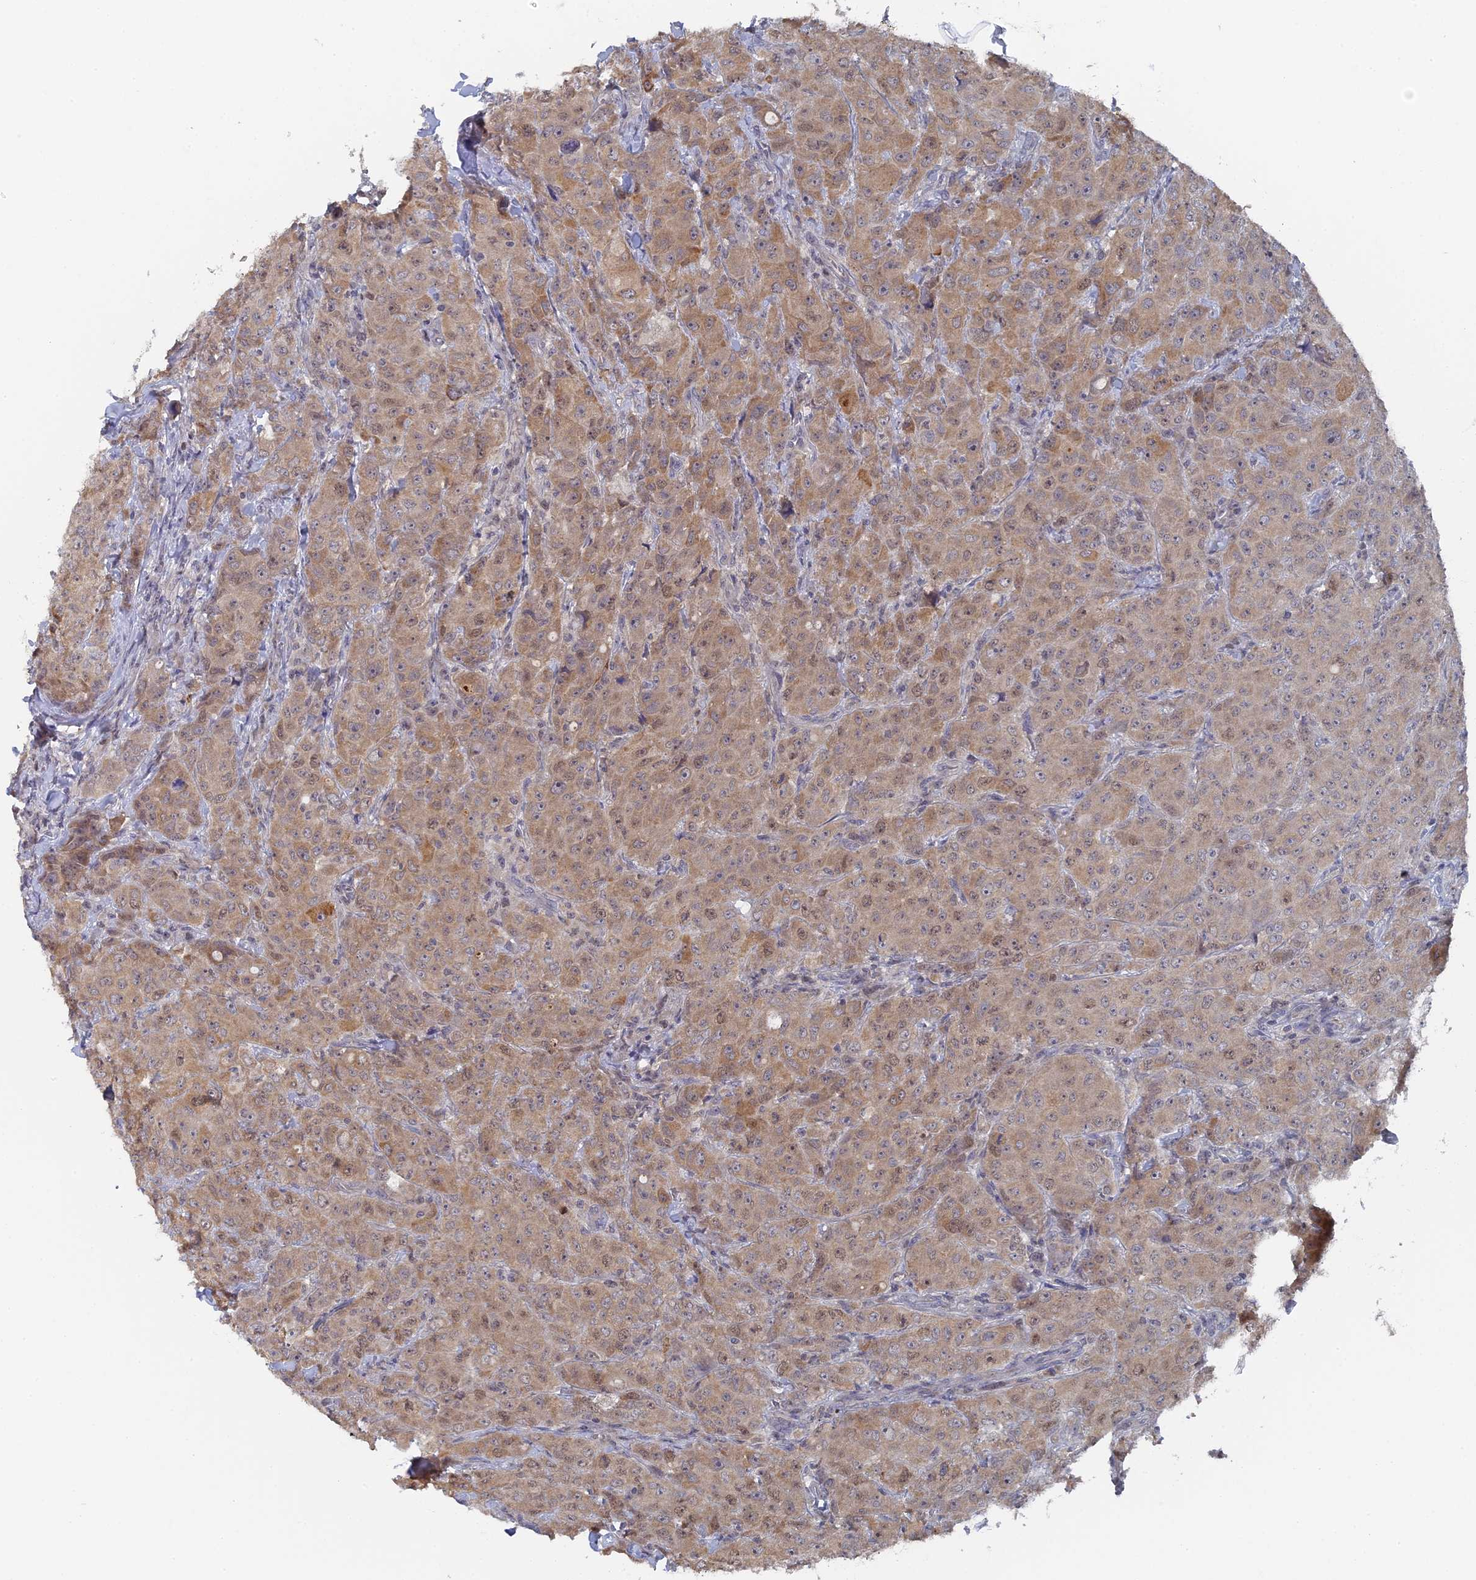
{"staining": {"intensity": "weak", "quantity": ">75%", "location": "cytoplasmic/membranous,nuclear"}, "tissue": "breast cancer", "cell_type": "Tumor cells", "image_type": "cancer", "snomed": [{"axis": "morphology", "description": "Duct carcinoma"}, {"axis": "topography", "description": "Breast"}], "caption": "A photomicrograph showing weak cytoplasmic/membranous and nuclear expression in about >75% of tumor cells in breast cancer (invasive ductal carcinoma), as visualized by brown immunohistochemical staining.", "gene": "MIGA2", "patient": {"sex": "female", "age": 43}}